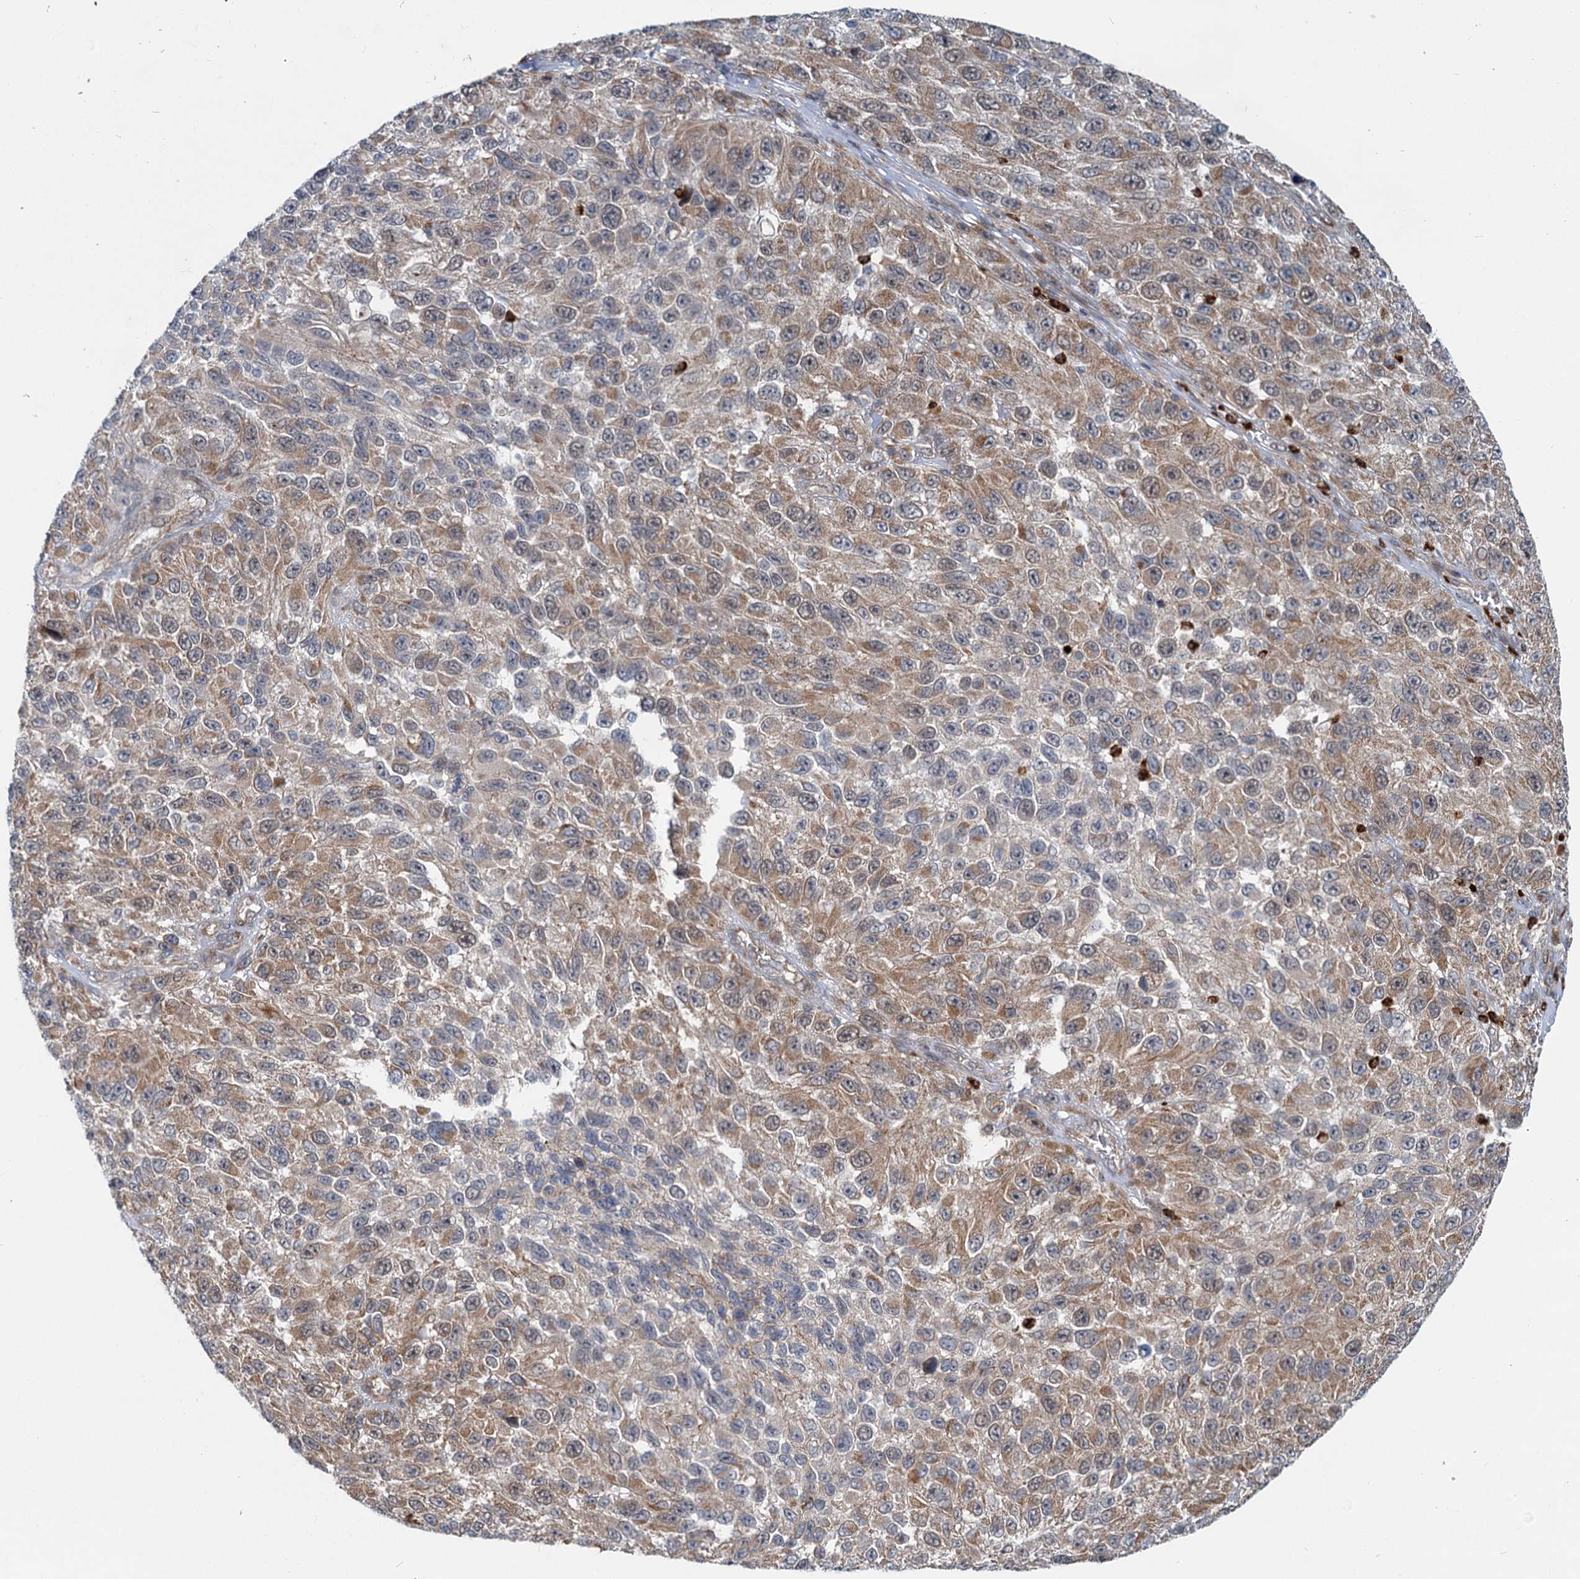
{"staining": {"intensity": "moderate", "quantity": ">75%", "location": "cytoplasmic/membranous"}, "tissue": "melanoma", "cell_type": "Tumor cells", "image_type": "cancer", "snomed": [{"axis": "morphology", "description": "Normal tissue, NOS"}, {"axis": "morphology", "description": "Malignant melanoma, NOS"}, {"axis": "topography", "description": "Skin"}], "caption": "Malignant melanoma stained with DAB (3,3'-diaminobenzidine) immunohistochemistry (IHC) reveals medium levels of moderate cytoplasmic/membranous staining in approximately >75% of tumor cells.", "gene": "ADCY2", "patient": {"sex": "female", "age": 96}}